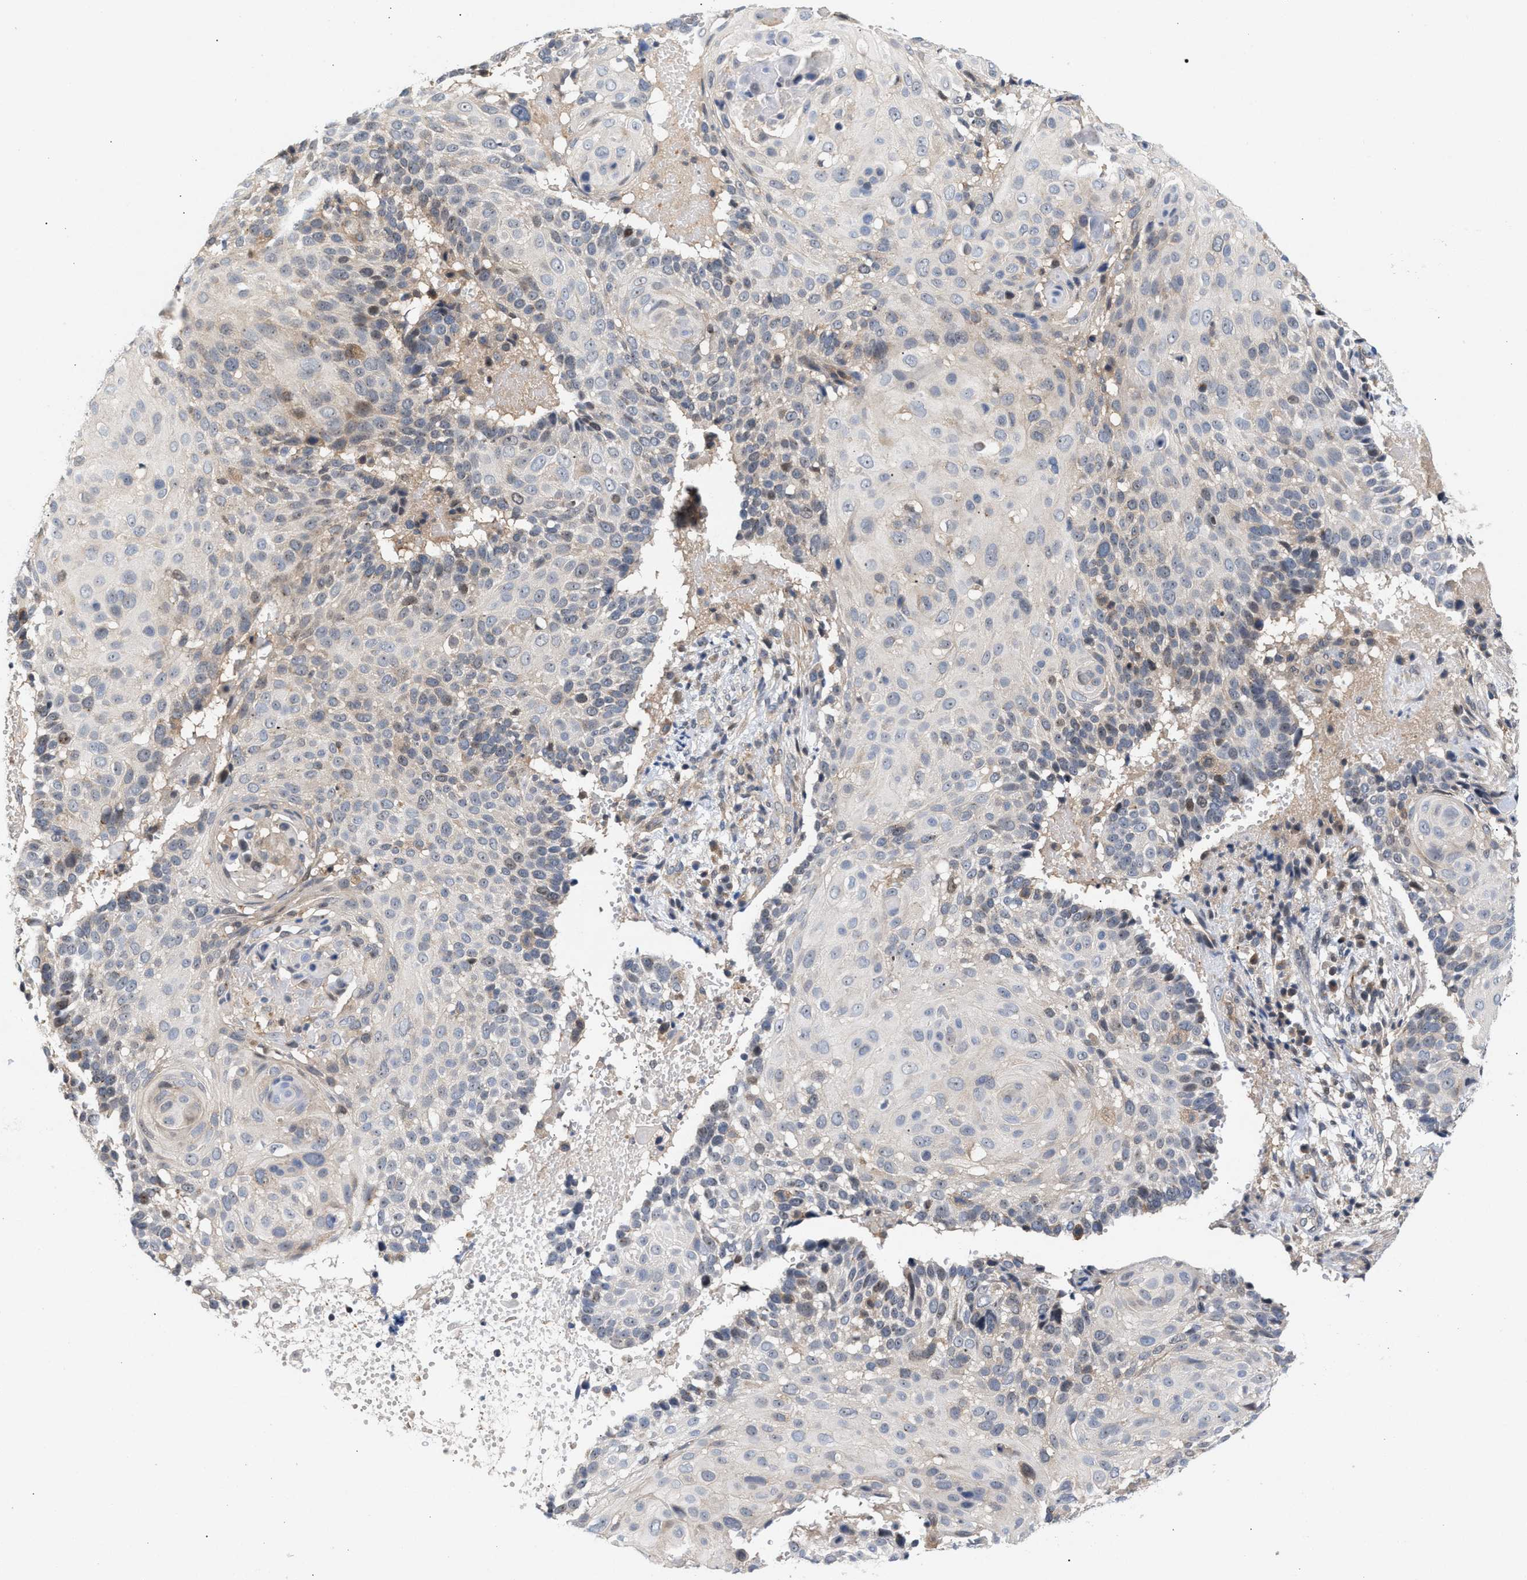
{"staining": {"intensity": "weak", "quantity": "<25%", "location": "cytoplasmic/membranous"}, "tissue": "cervical cancer", "cell_type": "Tumor cells", "image_type": "cancer", "snomed": [{"axis": "morphology", "description": "Squamous cell carcinoma, NOS"}, {"axis": "topography", "description": "Cervix"}], "caption": "The histopathology image exhibits no staining of tumor cells in squamous cell carcinoma (cervical).", "gene": "GLOD4", "patient": {"sex": "female", "age": 74}}